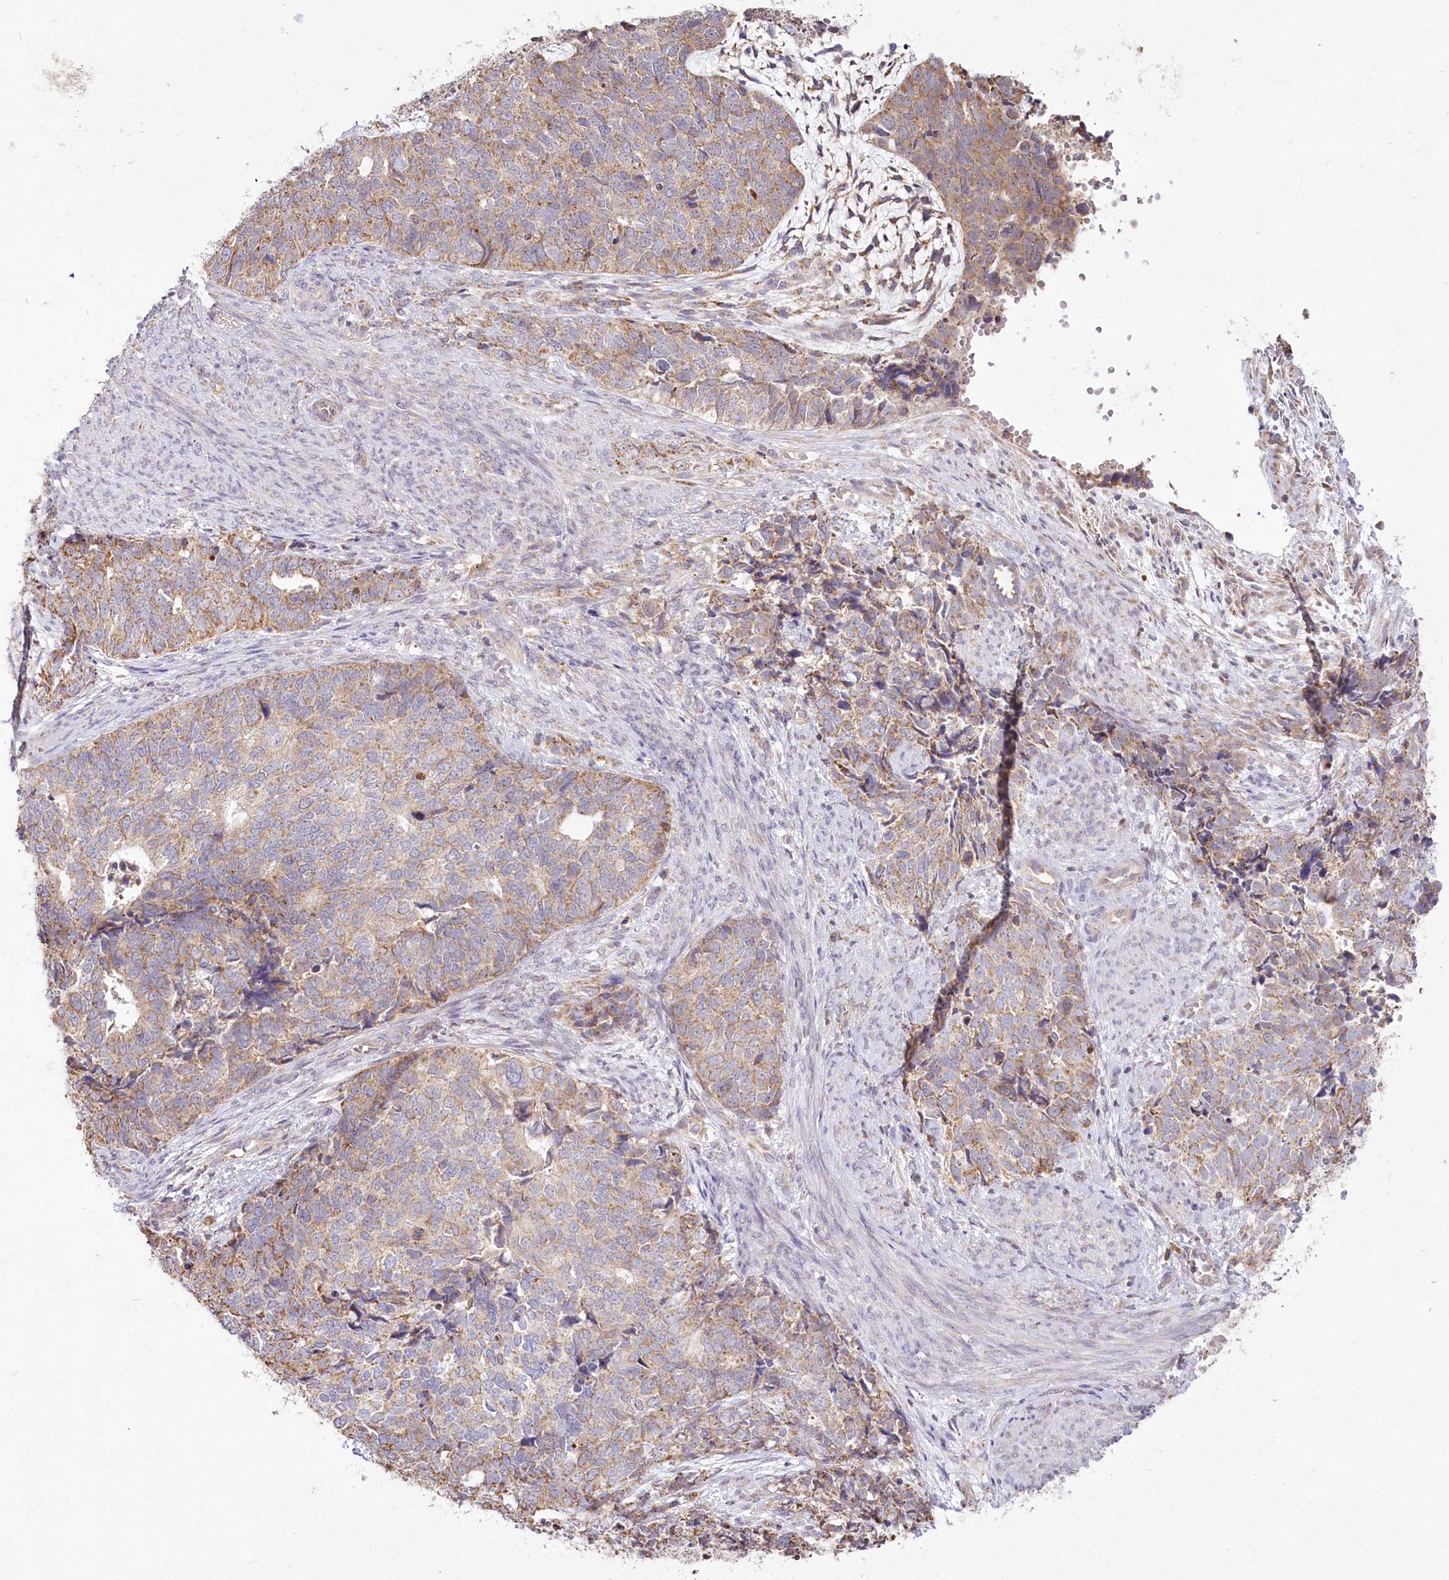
{"staining": {"intensity": "moderate", "quantity": ">75%", "location": "cytoplasmic/membranous"}, "tissue": "cervical cancer", "cell_type": "Tumor cells", "image_type": "cancer", "snomed": [{"axis": "morphology", "description": "Squamous cell carcinoma, NOS"}, {"axis": "topography", "description": "Cervix"}], "caption": "Human cervical cancer stained for a protein (brown) displays moderate cytoplasmic/membranous positive positivity in approximately >75% of tumor cells.", "gene": "ACOX2", "patient": {"sex": "female", "age": 63}}